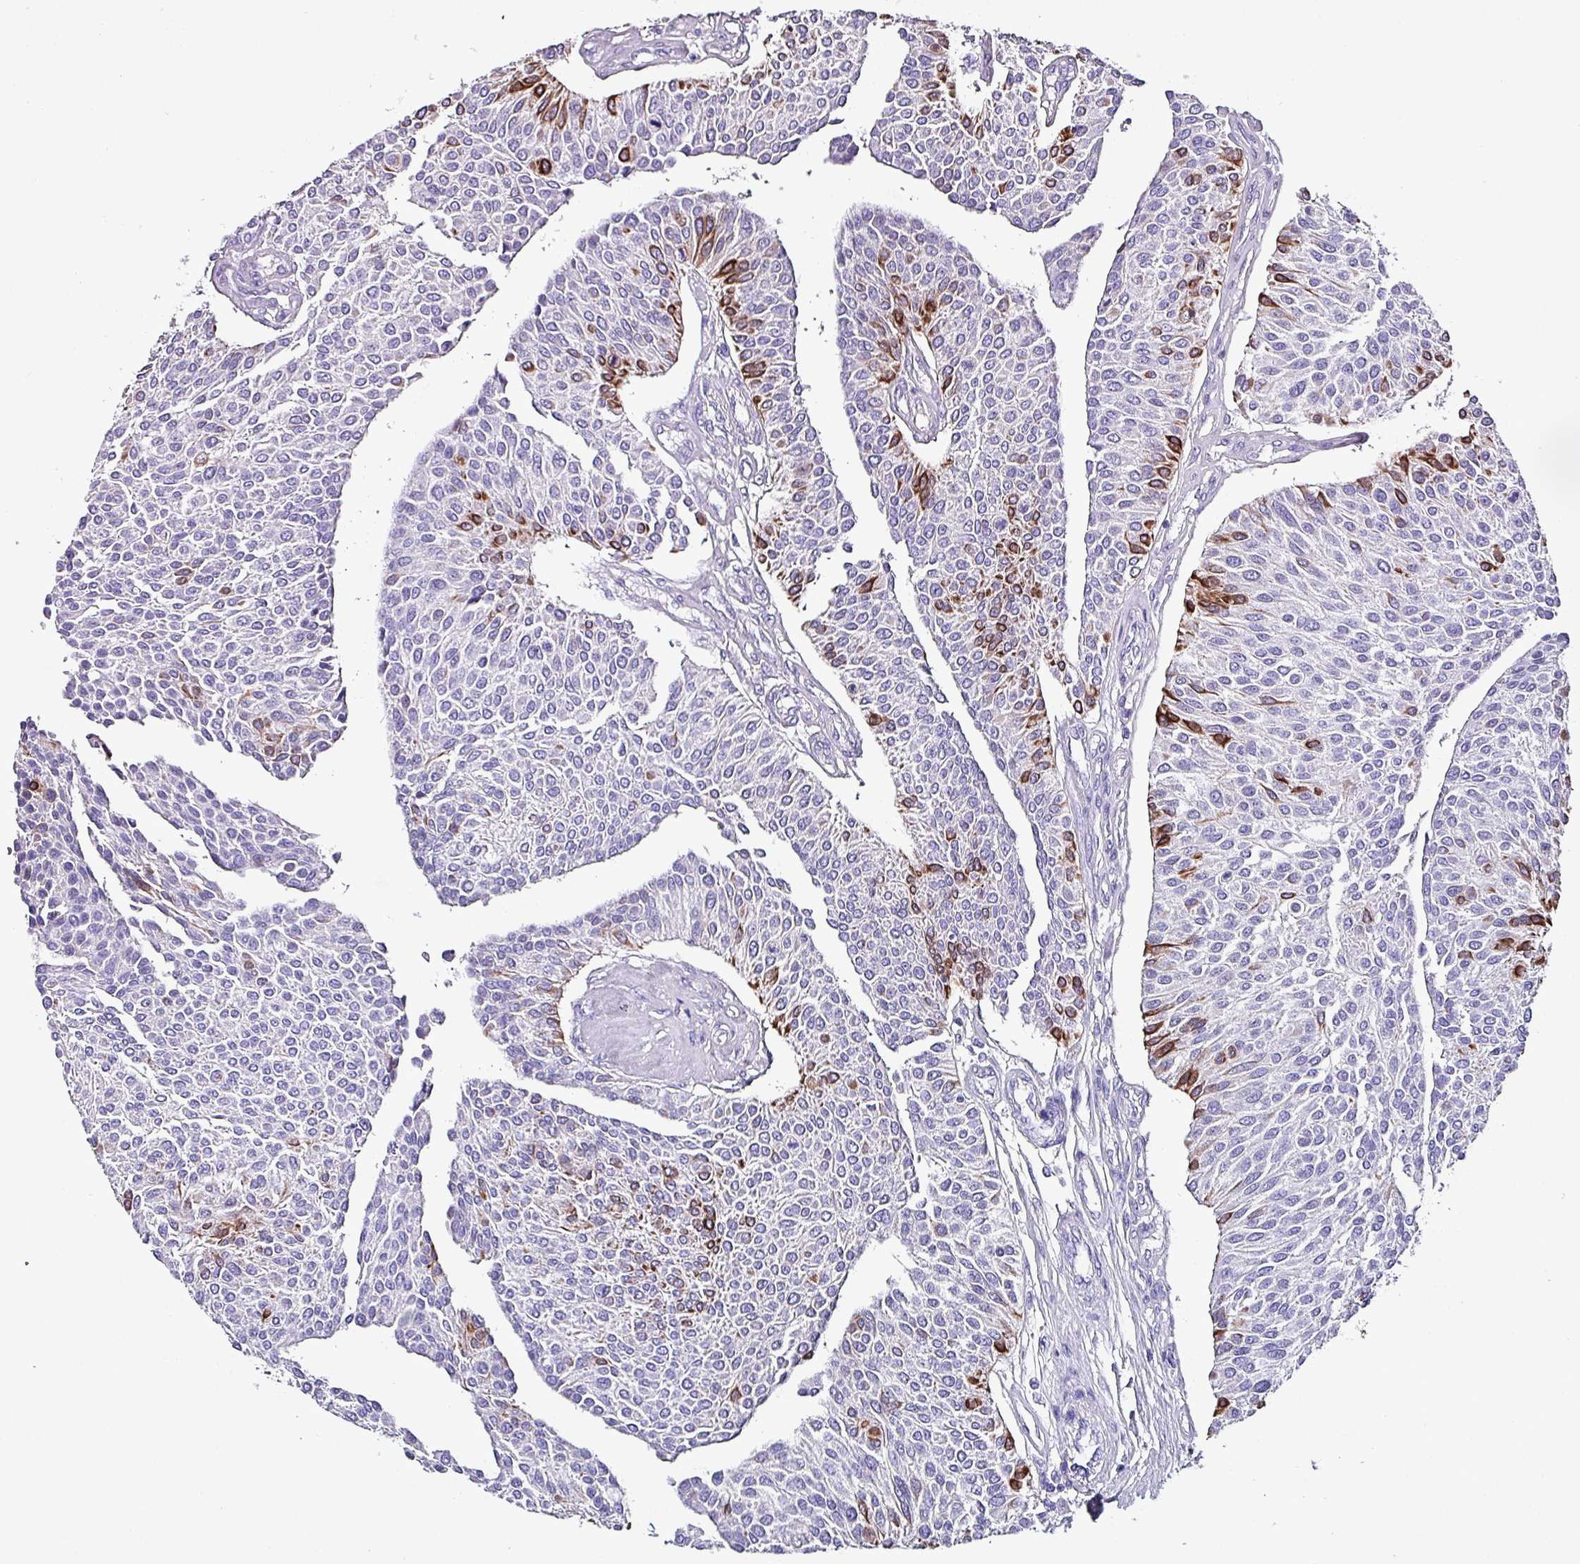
{"staining": {"intensity": "strong", "quantity": "<25%", "location": "cytoplasmic/membranous"}, "tissue": "urothelial cancer", "cell_type": "Tumor cells", "image_type": "cancer", "snomed": [{"axis": "morphology", "description": "Urothelial carcinoma, NOS"}, {"axis": "topography", "description": "Urinary bladder"}], "caption": "Immunohistochemistry (IHC) of urothelial cancer demonstrates medium levels of strong cytoplasmic/membranous positivity in about <25% of tumor cells.", "gene": "KRT6C", "patient": {"sex": "male", "age": 55}}